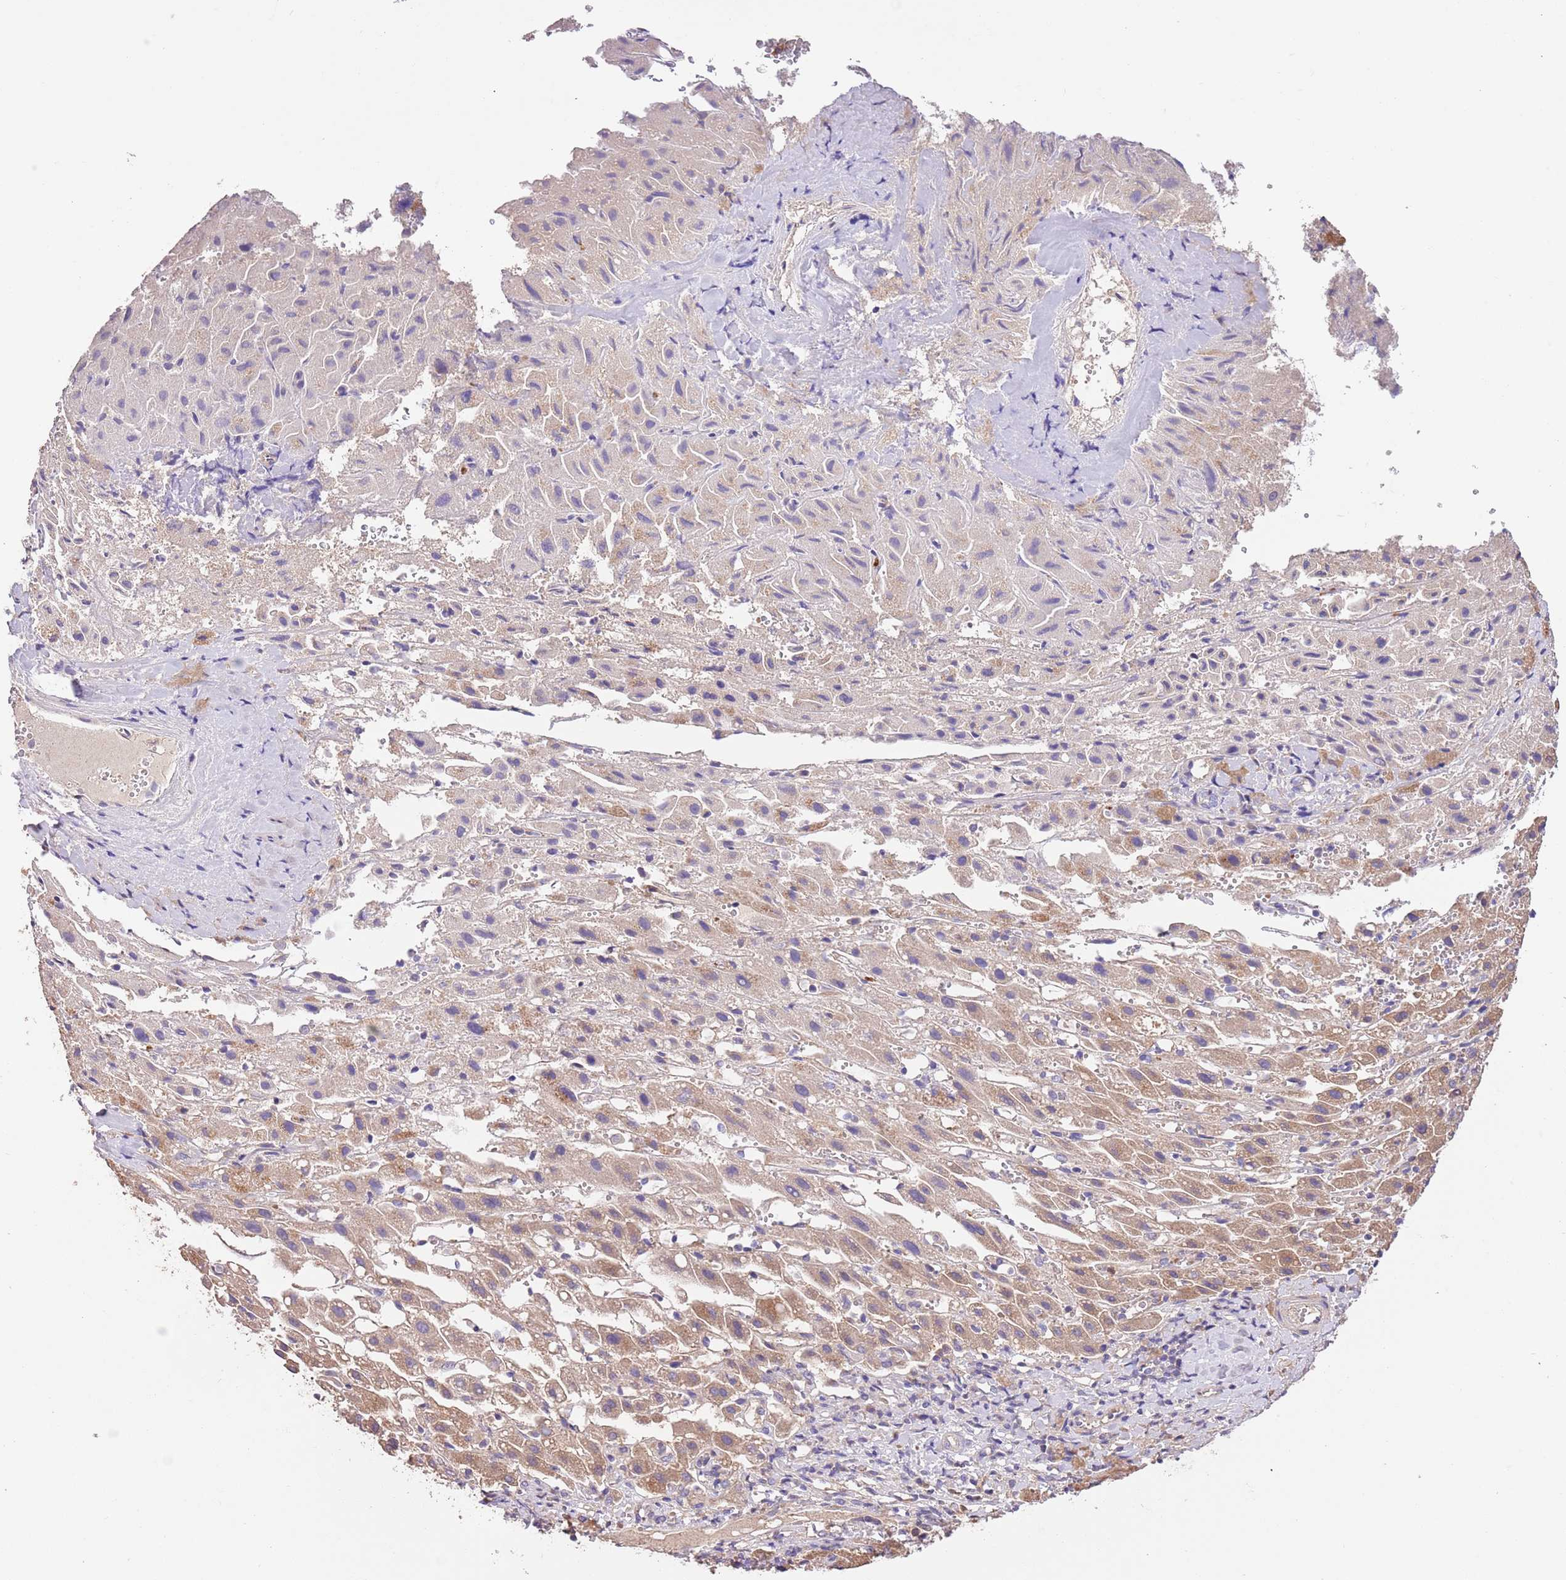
{"staining": {"intensity": "weak", "quantity": ">75%", "location": "cytoplasmic/membranous"}, "tissue": "liver cancer", "cell_type": "Tumor cells", "image_type": "cancer", "snomed": [{"axis": "morphology", "description": "Carcinoma, Hepatocellular, NOS"}, {"axis": "topography", "description": "Liver"}], "caption": "Liver cancer stained for a protein (brown) shows weak cytoplasmic/membranous positive staining in about >75% of tumor cells.", "gene": "FAM89B", "patient": {"sex": "female", "age": 58}}